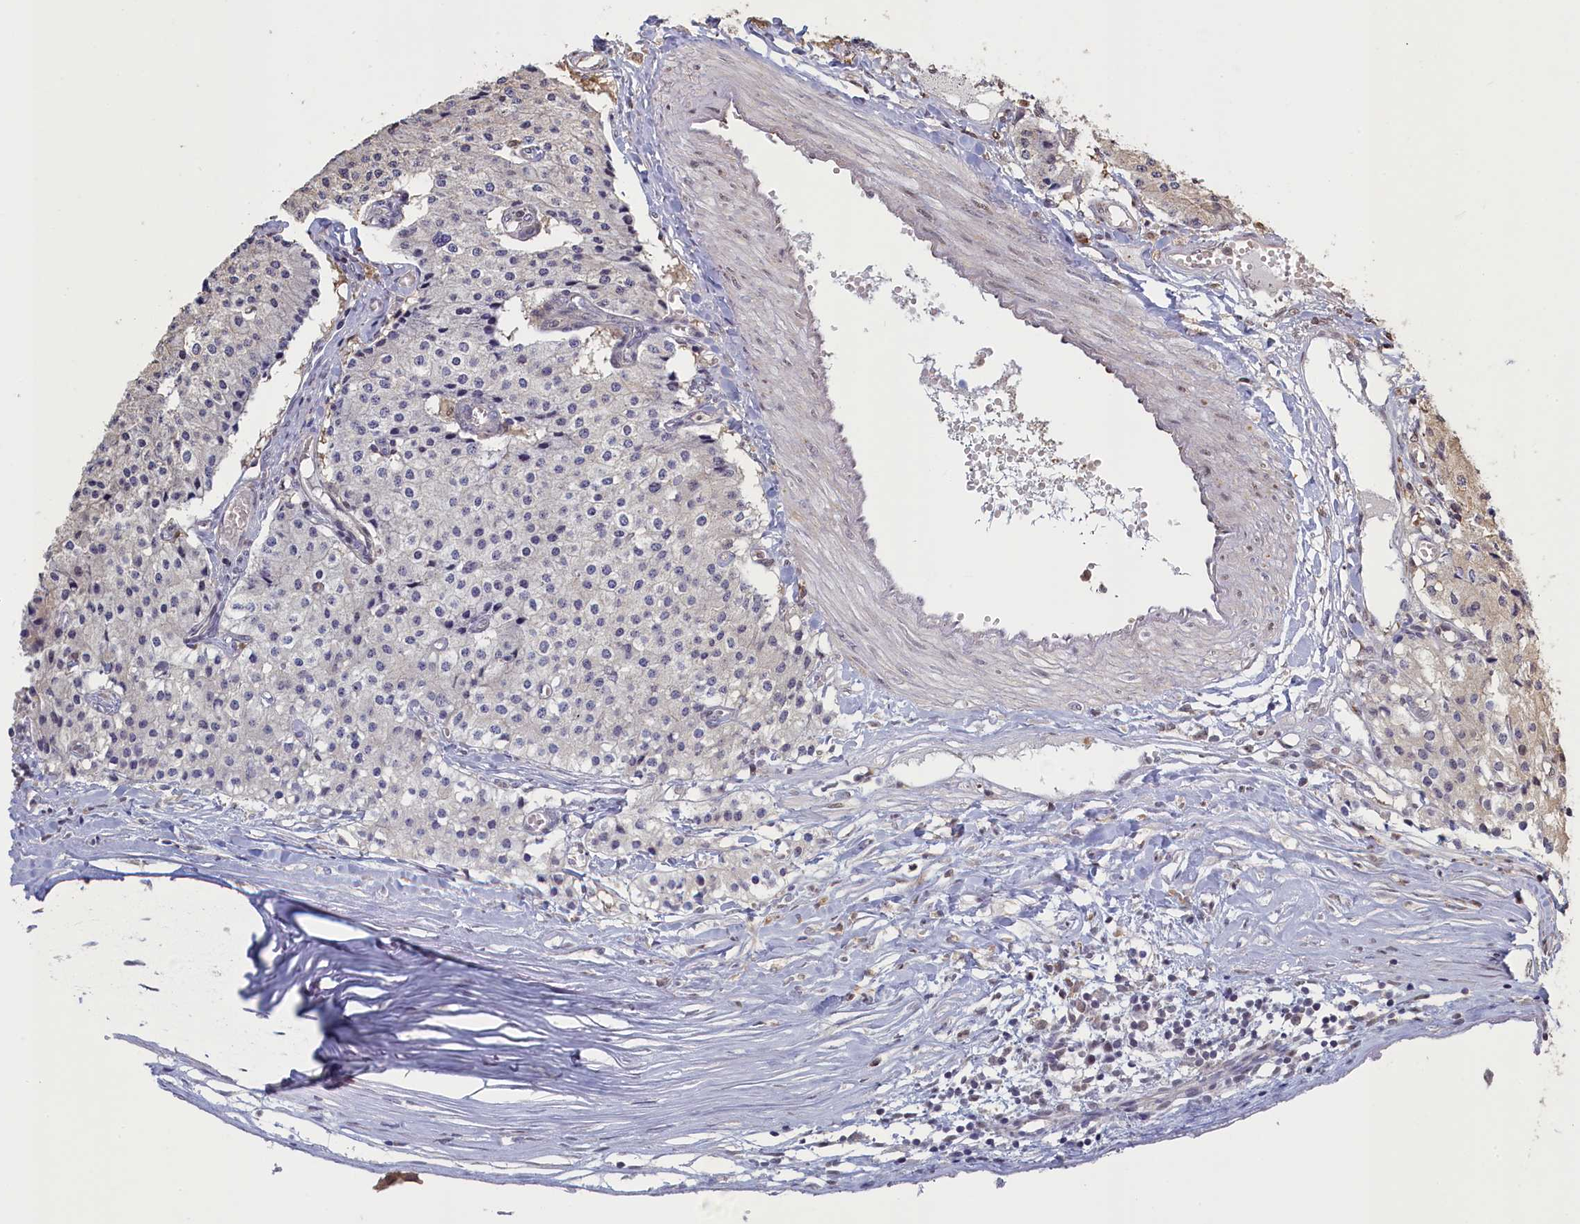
{"staining": {"intensity": "negative", "quantity": "none", "location": "none"}, "tissue": "carcinoid", "cell_type": "Tumor cells", "image_type": "cancer", "snomed": [{"axis": "morphology", "description": "Carcinoid, malignant, NOS"}, {"axis": "topography", "description": "Colon"}], "caption": "Immunohistochemistry (IHC) of human carcinoid displays no staining in tumor cells.", "gene": "UCHL3", "patient": {"sex": "female", "age": 52}}